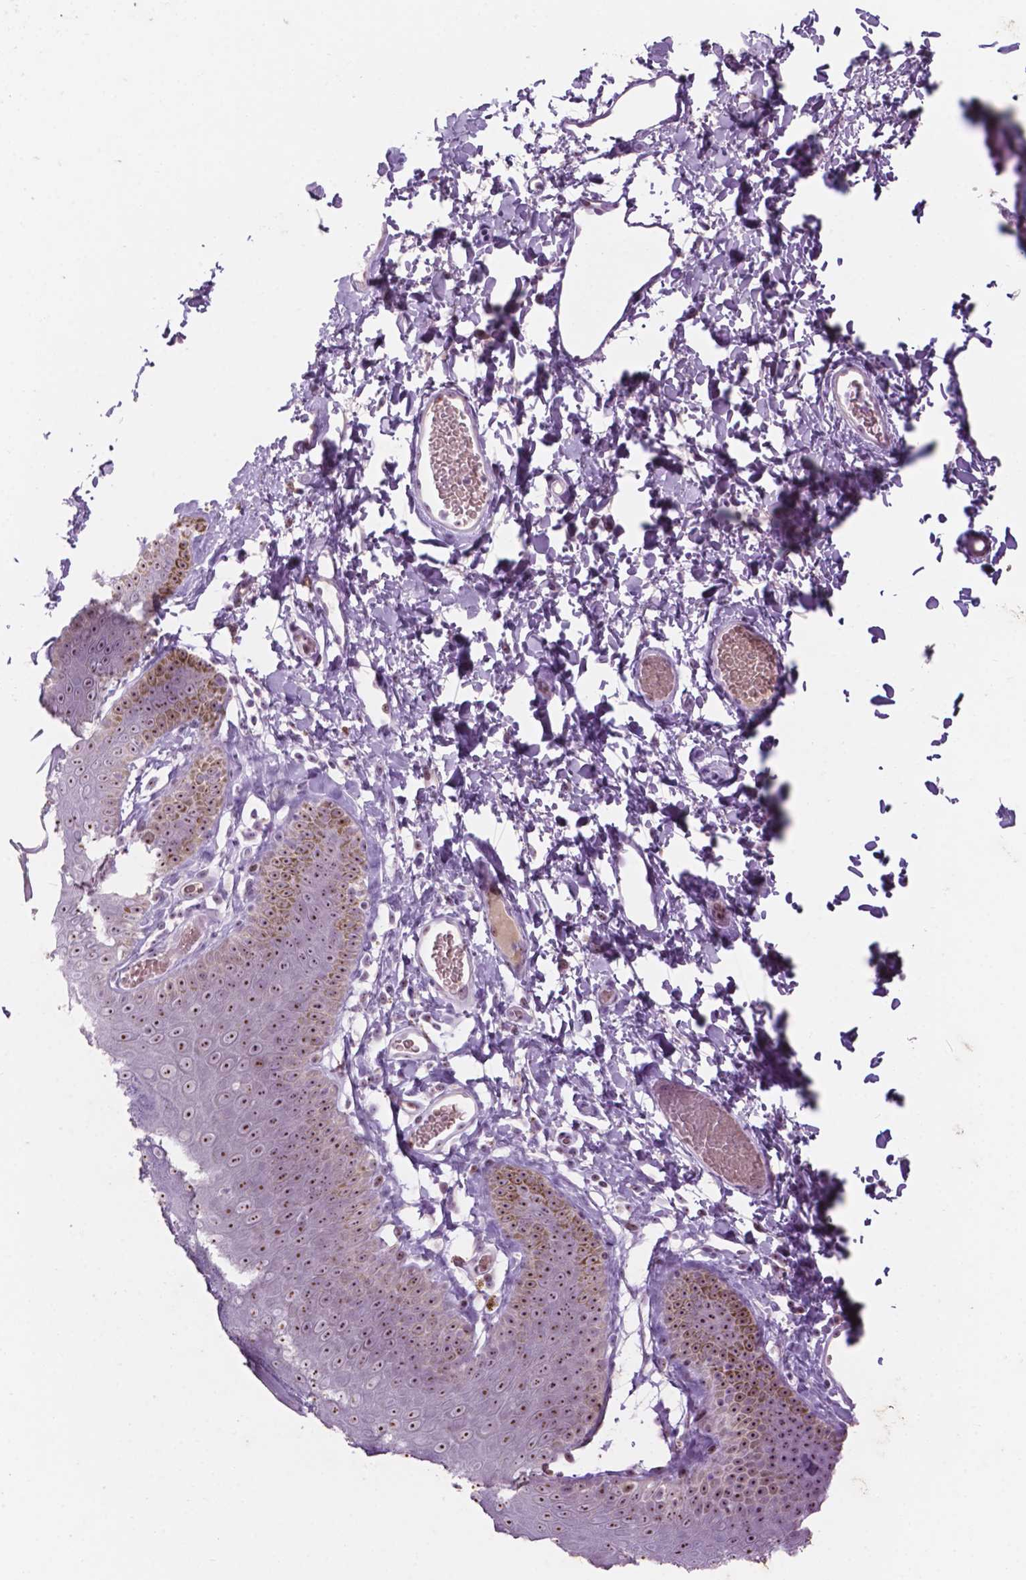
{"staining": {"intensity": "moderate", "quantity": "25%-75%", "location": "nuclear"}, "tissue": "skin", "cell_type": "Epidermal cells", "image_type": "normal", "snomed": [{"axis": "morphology", "description": "Normal tissue, NOS"}, {"axis": "topography", "description": "Anal"}], "caption": "Epidermal cells reveal moderate nuclear staining in about 25%-75% of cells in unremarkable skin.", "gene": "ZNF853", "patient": {"sex": "male", "age": 53}}